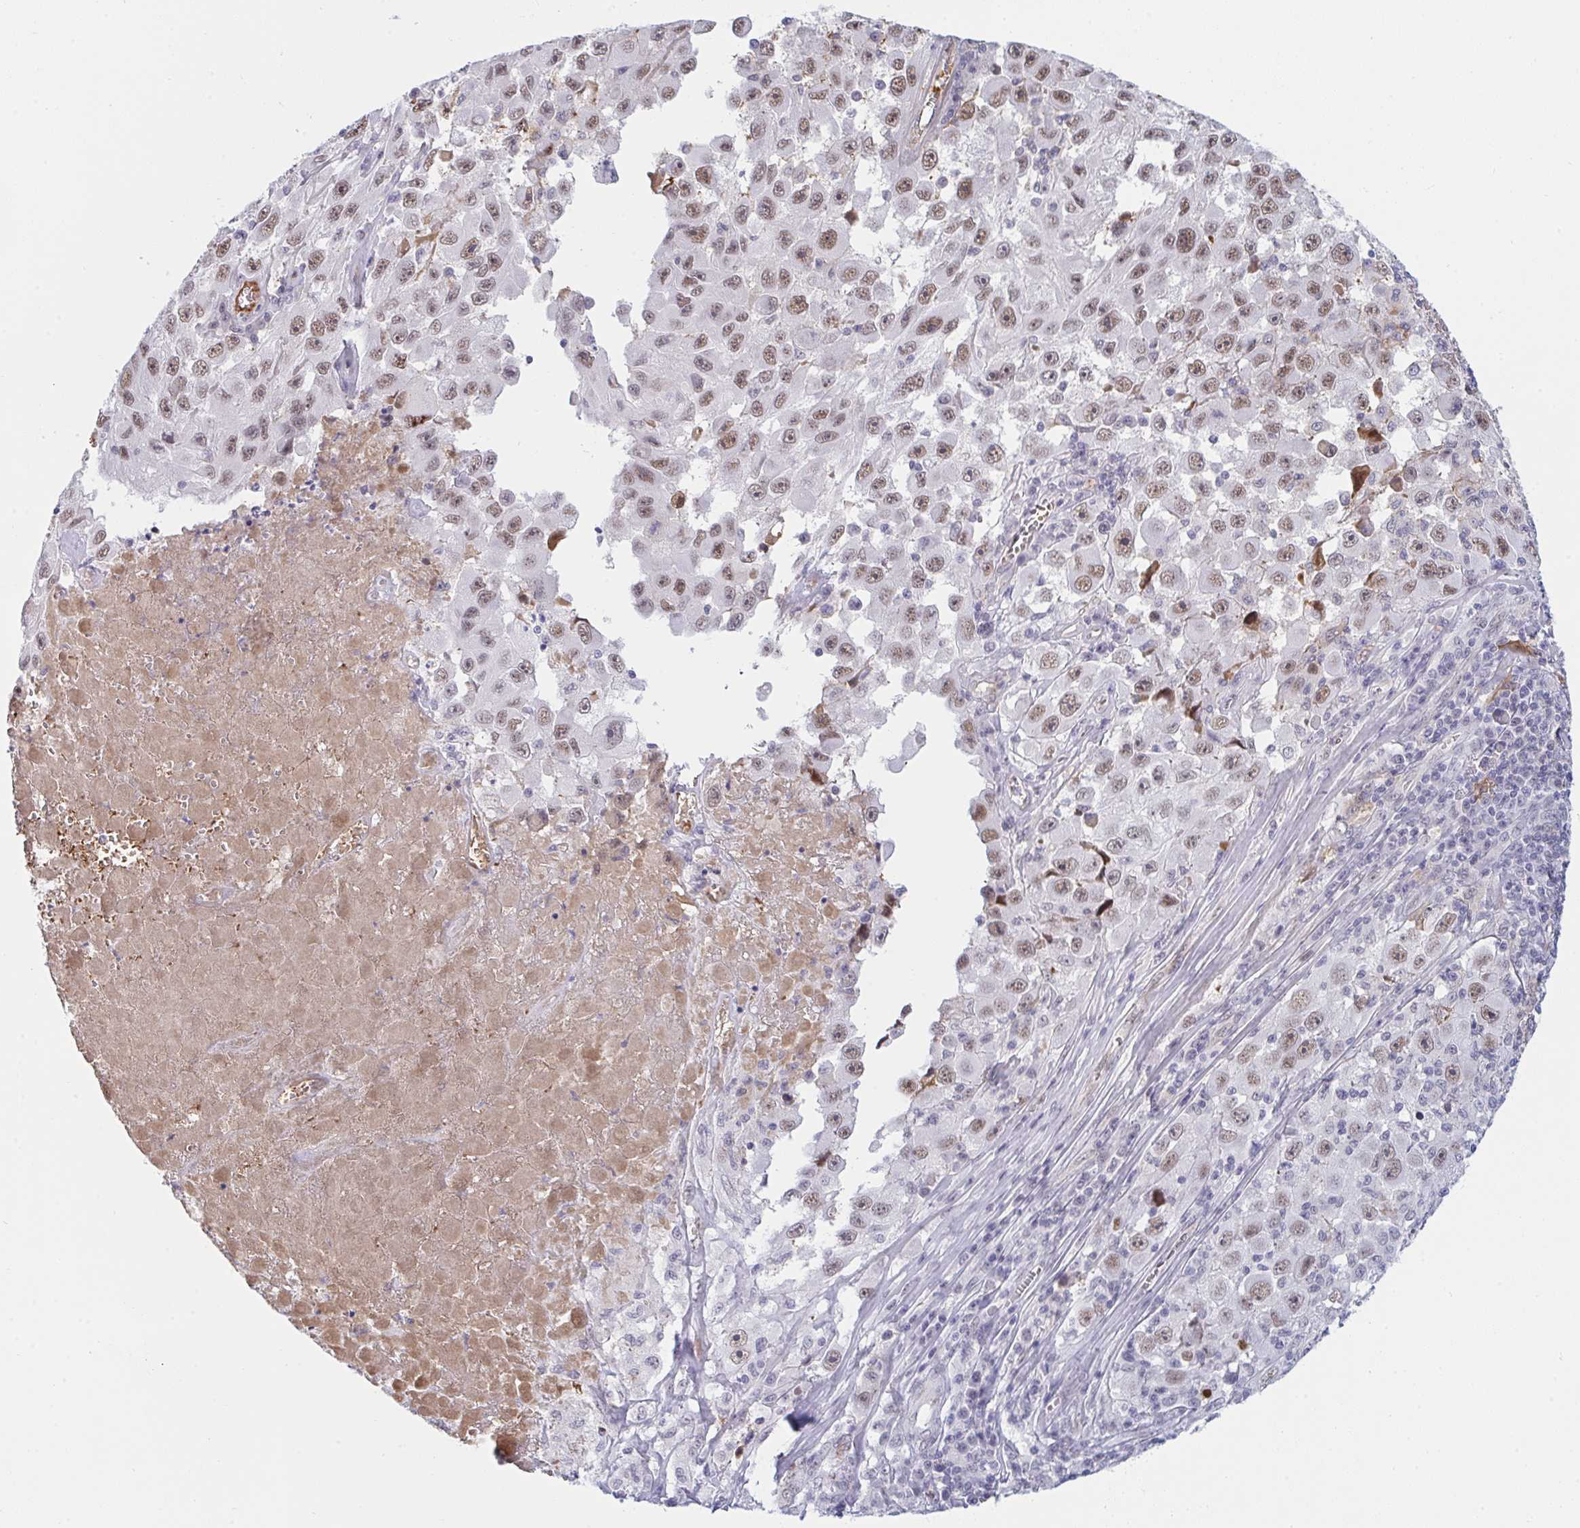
{"staining": {"intensity": "moderate", "quantity": ">75%", "location": "nuclear"}, "tissue": "melanoma", "cell_type": "Tumor cells", "image_type": "cancer", "snomed": [{"axis": "morphology", "description": "Malignant melanoma, Metastatic site"}, {"axis": "topography", "description": "Lymph node"}], "caption": "Protein positivity by immunohistochemistry (IHC) exhibits moderate nuclear expression in approximately >75% of tumor cells in malignant melanoma (metastatic site).", "gene": "DSCAML1", "patient": {"sex": "female", "age": 67}}